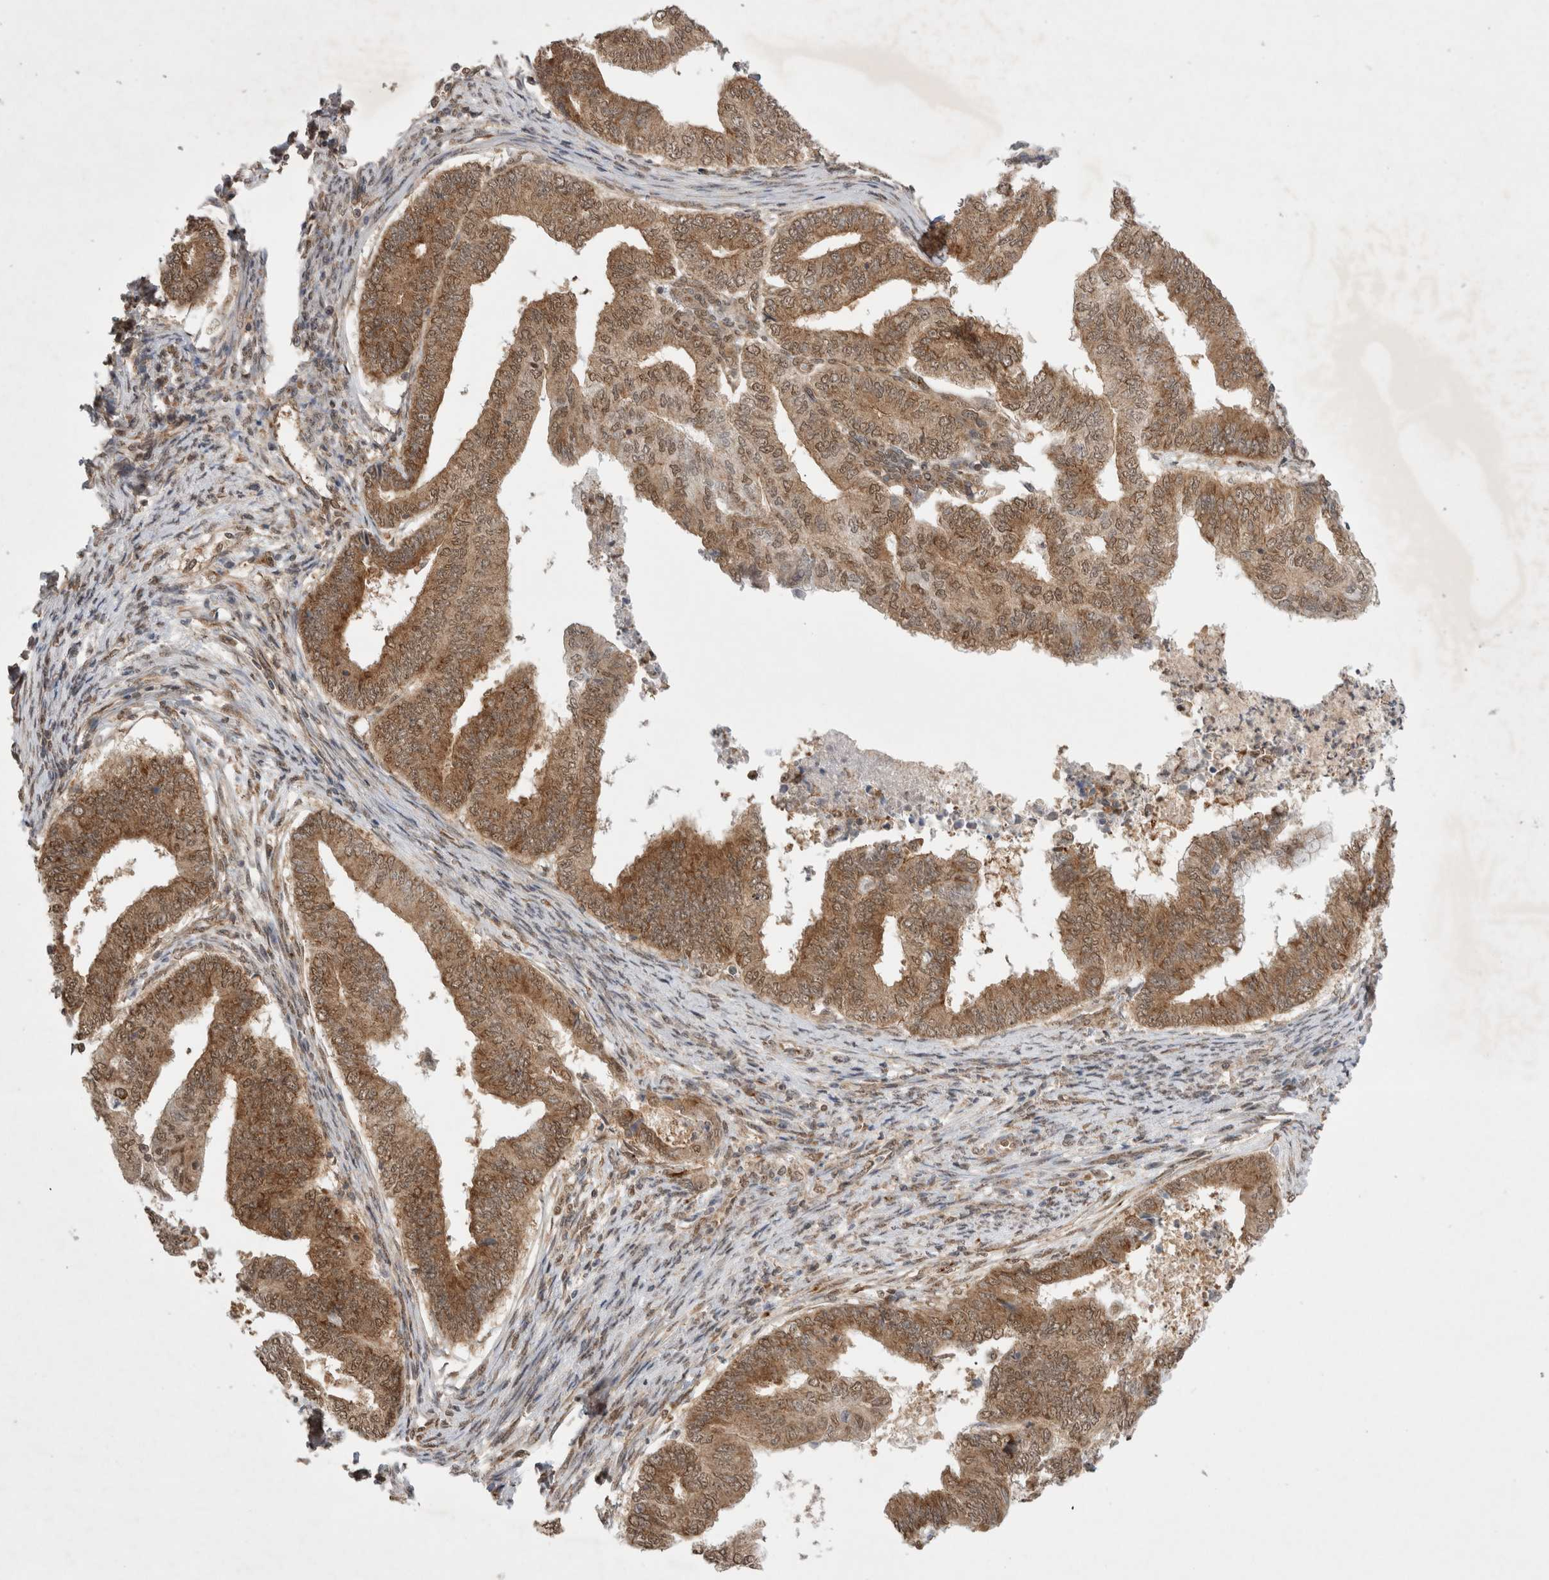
{"staining": {"intensity": "moderate", "quantity": ">75%", "location": "cytoplasmic/membranous,nuclear"}, "tissue": "endometrial cancer", "cell_type": "Tumor cells", "image_type": "cancer", "snomed": [{"axis": "morphology", "description": "Polyp, NOS"}, {"axis": "morphology", "description": "Adenocarcinoma, NOS"}, {"axis": "morphology", "description": "Adenoma, NOS"}, {"axis": "topography", "description": "Endometrium"}], "caption": "A micrograph of endometrial cancer (adenocarcinoma) stained for a protein reveals moderate cytoplasmic/membranous and nuclear brown staining in tumor cells.", "gene": "WIPF2", "patient": {"sex": "female", "age": 79}}